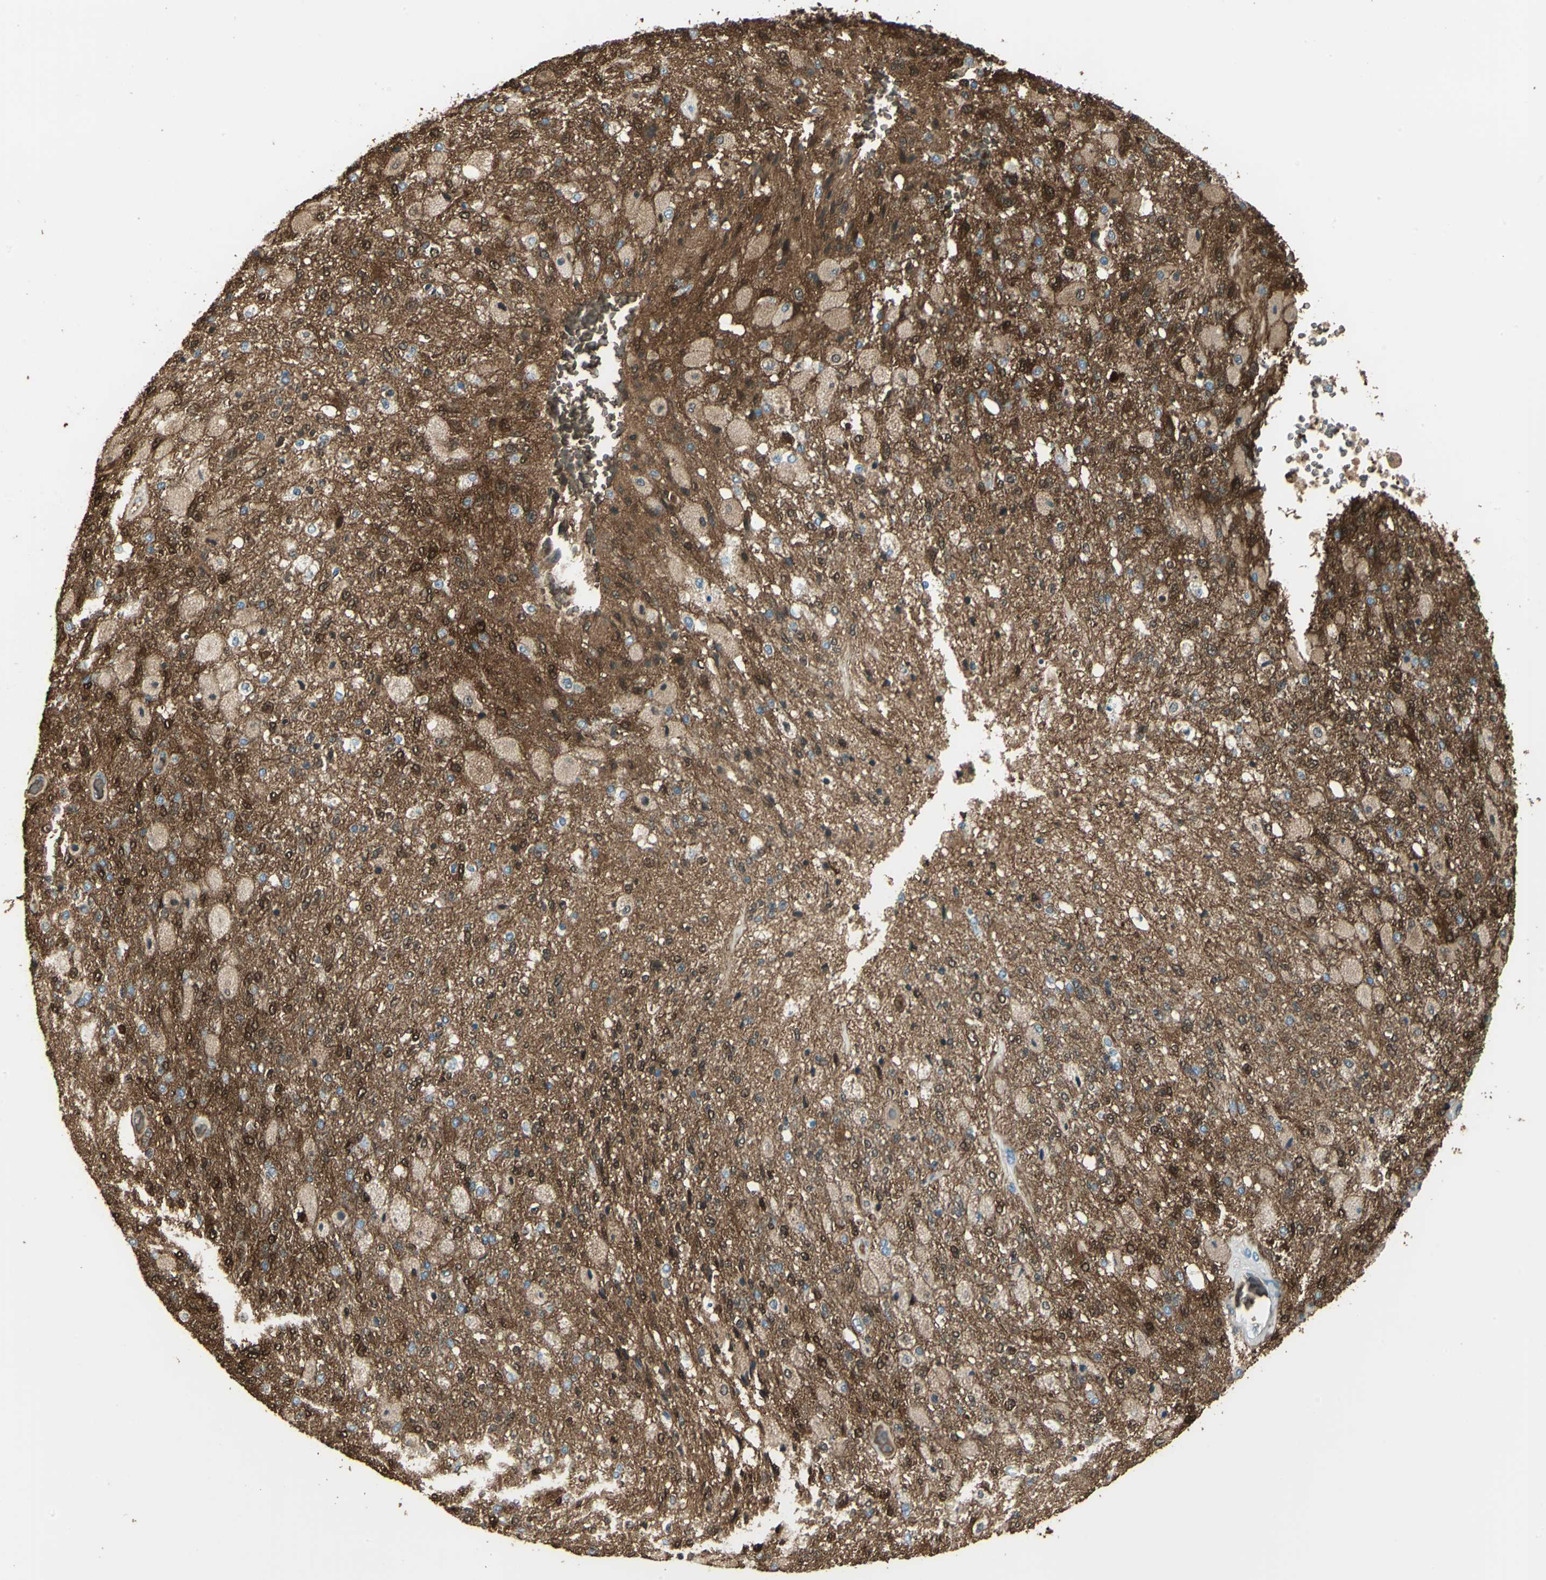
{"staining": {"intensity": "strong", "quantity": "25%-75%", "location": "cytoplasmic/membranous,nuclear"}, "tissue": "glioma", "cell_type": "Tumor cells", "image_type": "cancer", "snomed": [{"axis": "morphology", "description": "Normal tissue, NOS"}, {"axis": "morphology", "description": "Glioma, malignant, High grade"}, {"axis": "topography", "description": "Cerebral cortex"}], "caption": "Protein positivity by IHC displays strong cytoplasmic/membranous and nuclear staining in approximately 25%-75% of tumor cells in glioma.", "gene": "DDAH1", "patient": {"sex": "male", "age": 77}}